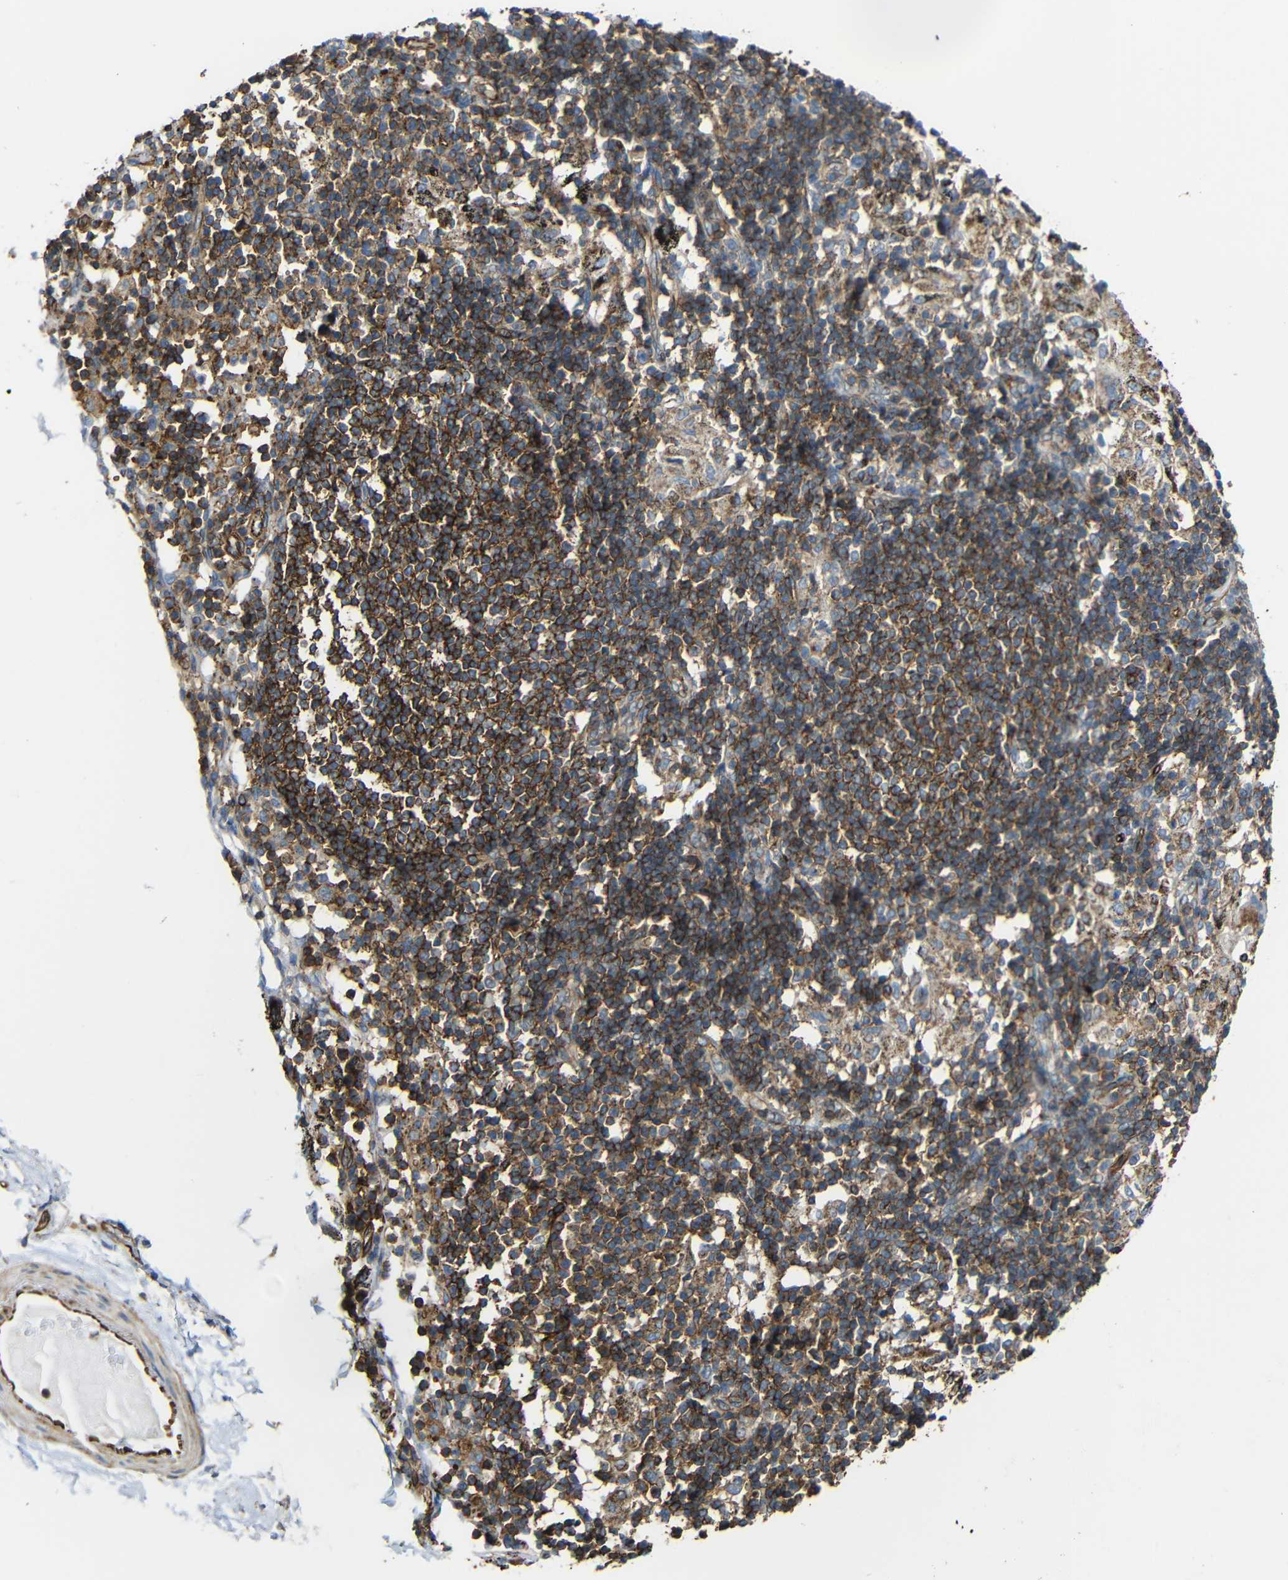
{"staining": {"intensity": "moderate", "quantity": "25%-75%", "location": "cytoplasmic/membranous"}, "tissue": "adipose tissue", "cell_type": "Adipocytes", "image_type": "normal", "snomed": [{"axis": "morphology", "description": "Normal tissue, NOS"}, {"axis": "topography", "description": "Cartilage tissue"}, {"axis": "topography", "description": "Bronchus"}], "caption": "Adipocytes reveal moderate cytoplasmic/membranous staining in about 25%-75% of cells in unremarkable adipose tissue.", "gene": "IGSF10", "patient": {"sex": "female", "age": 73}}